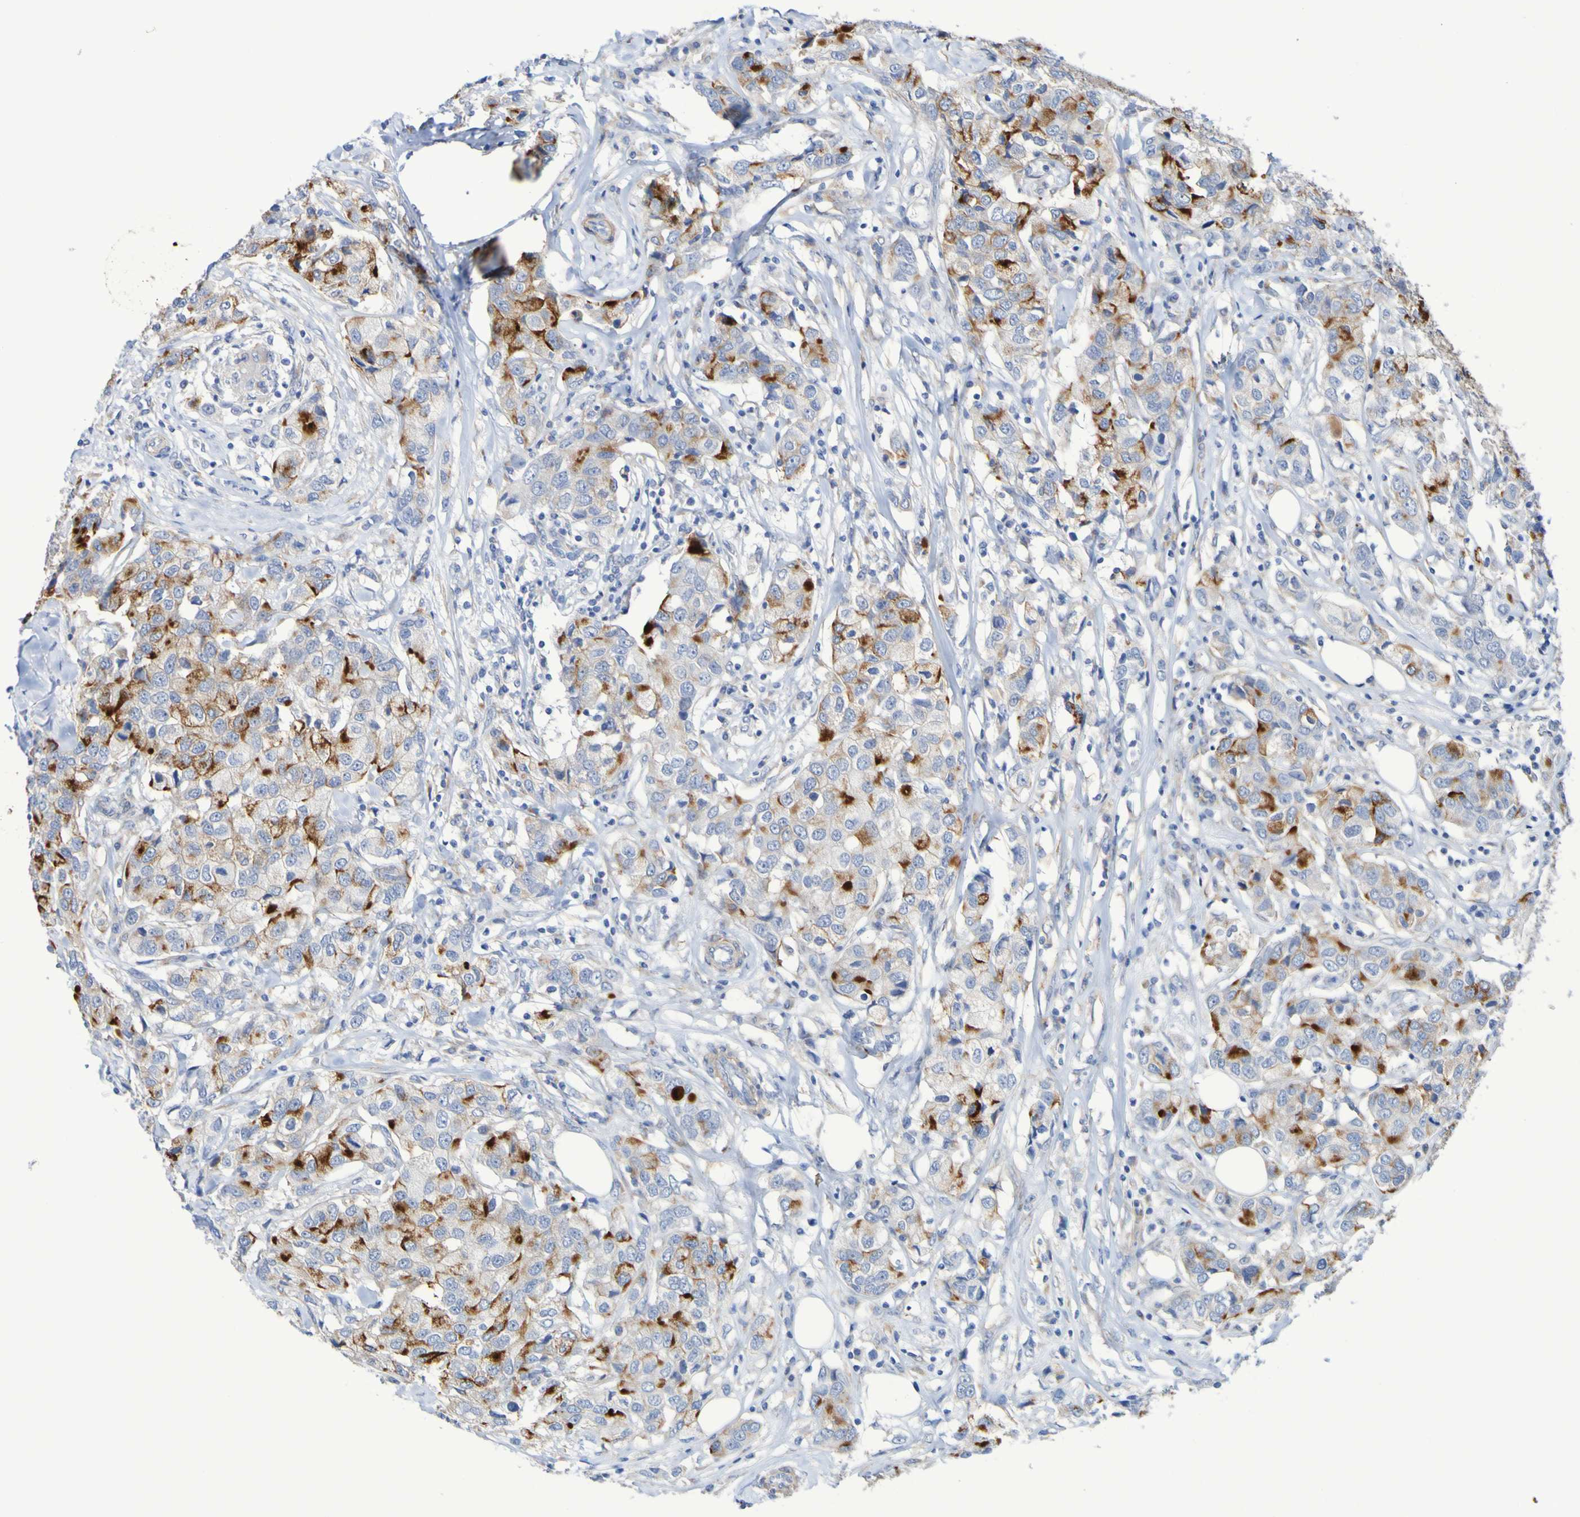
{"staining": {"intensity": "strong", "quantity": "25%-75%", "location": "cytoplasmic/membranous"}, "tissue": "breast cancer", "cell_type": "Tumor cells", "image_type": "cancer", "snomed": [{"axis": "morphology", "description": "Duct carcinoma"}, {"axis": "topography", "description": "Breast"}], "caption": "Intraductal carcinoma (breast) stained for a protein (brown) demonstrates strong cytoplasmic/membranous positive expression in about 25%-75% of tumor cells.", "gene": "SRPRB", "patient": {"sex": "female", "age": 80}}